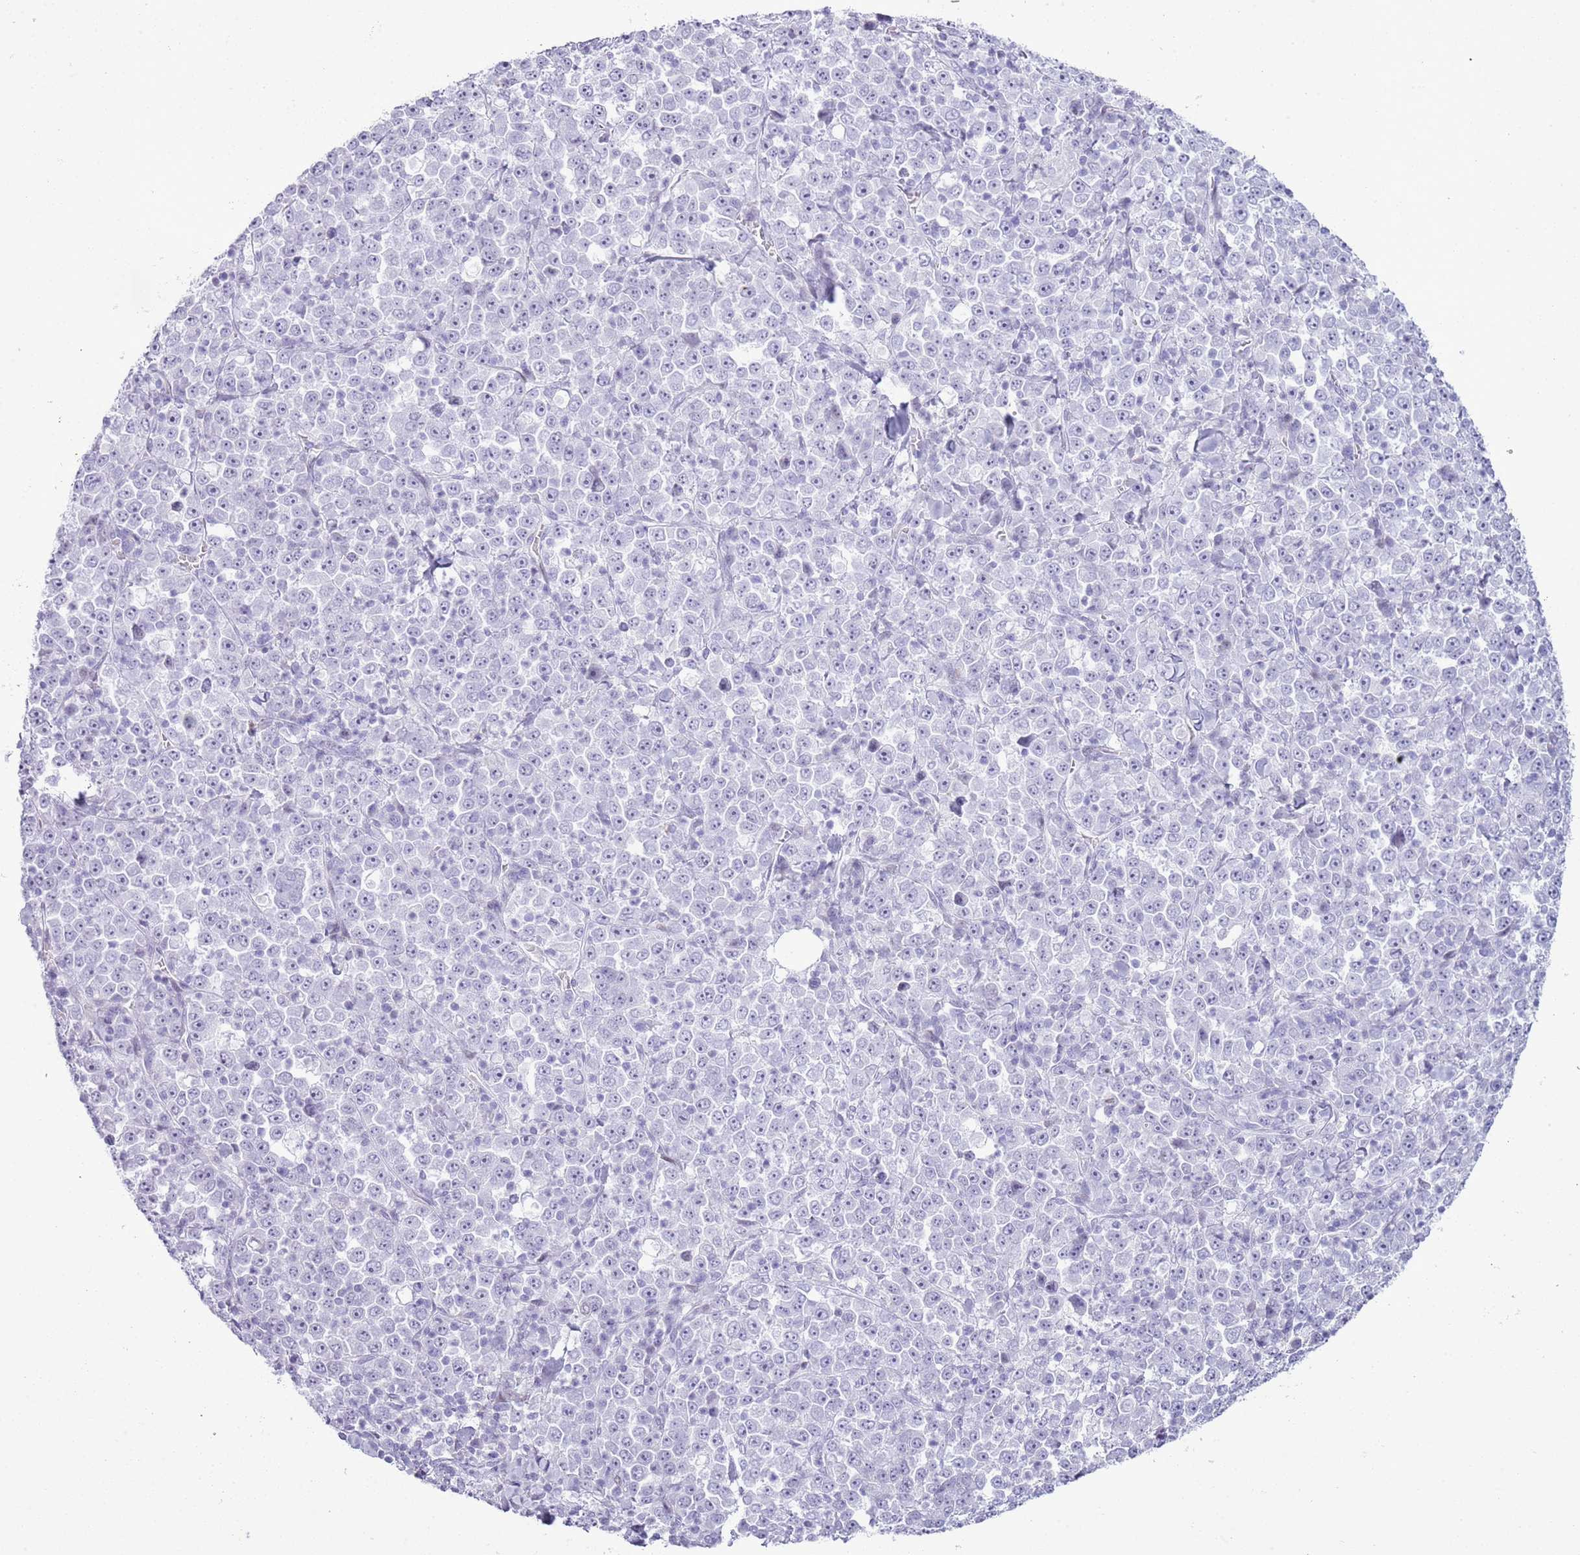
{"staining": {"intensity": "negative", "quantity": "none", "location": "none"}, "tissue": "stomach cancer", "cell_type": "Tumor cells", "image_type": "cancer", "snomed": [{"axis": "morphology", "description": "Normal tissue, NOS"}, {"axis": "morphology", "description": "Adenocarcinoma, NOS"}, {"axis": "topography", "description": "Stomach, upper"}, {"axis": "topography", "description": "Stomach"}], "caption": "There is no significant staining in tumor cells of adenocarcinoma (stomach).", "gene": "ASIP", "patient": {"sex": "male", "age": 59}}